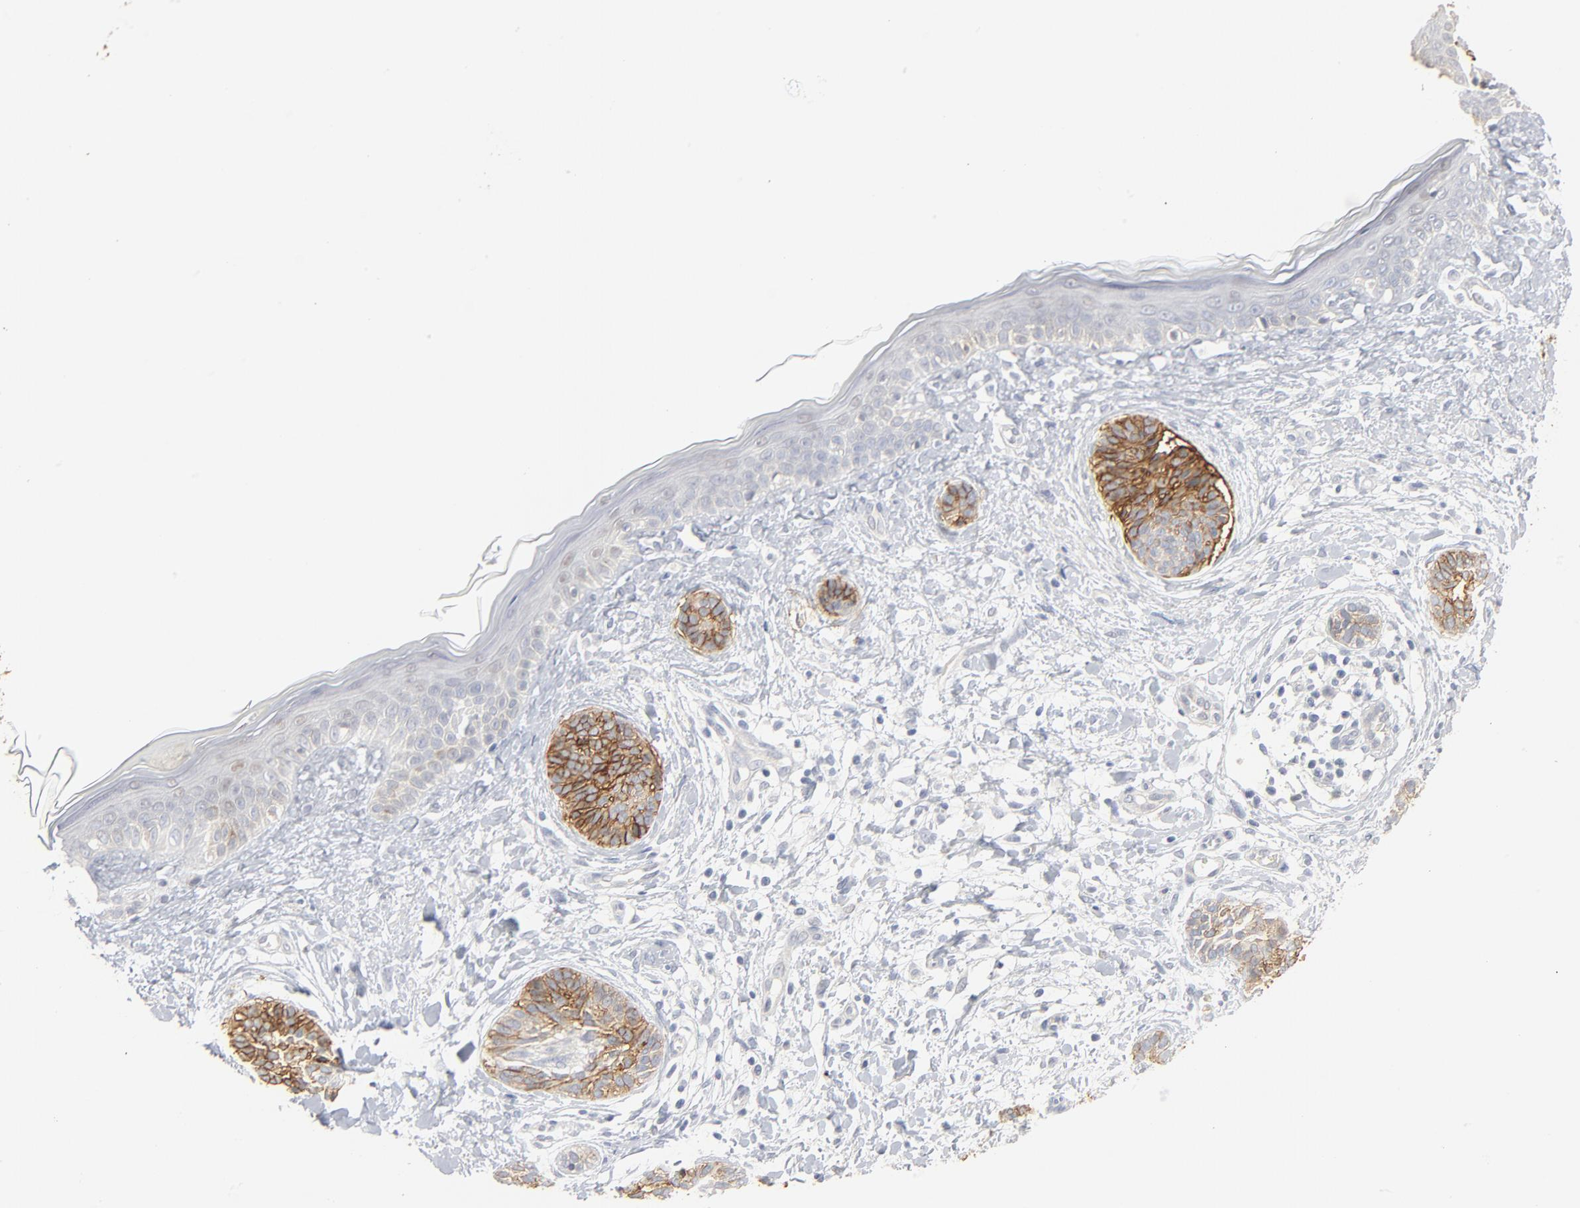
{"staining": {"intensity": "moderate", "quantity": ">75%", "location": "cytoplasmic/membranous"}, "tissue": "skin cancer", "cell_type": "Tumor cells", "image_type": "cancer", "snomed": [{"axis": "morphology", "description": "Normal tissue, NOS"}, {"axis": "morphology", "description": "Basal cell carcinoma"}, {"axis": "topography", "description": "Skin"}], "caption": "Immunohistochemical staining of skin cancer displays medium levels of moderate cytoplasmic/membranous expression in approximately >75% of tumor cells. (brown staining indicates protein expression, while blue staining denotes nuclei).", "gene": "EPCAM", "patient": {"sex": "male", "age": 63}}